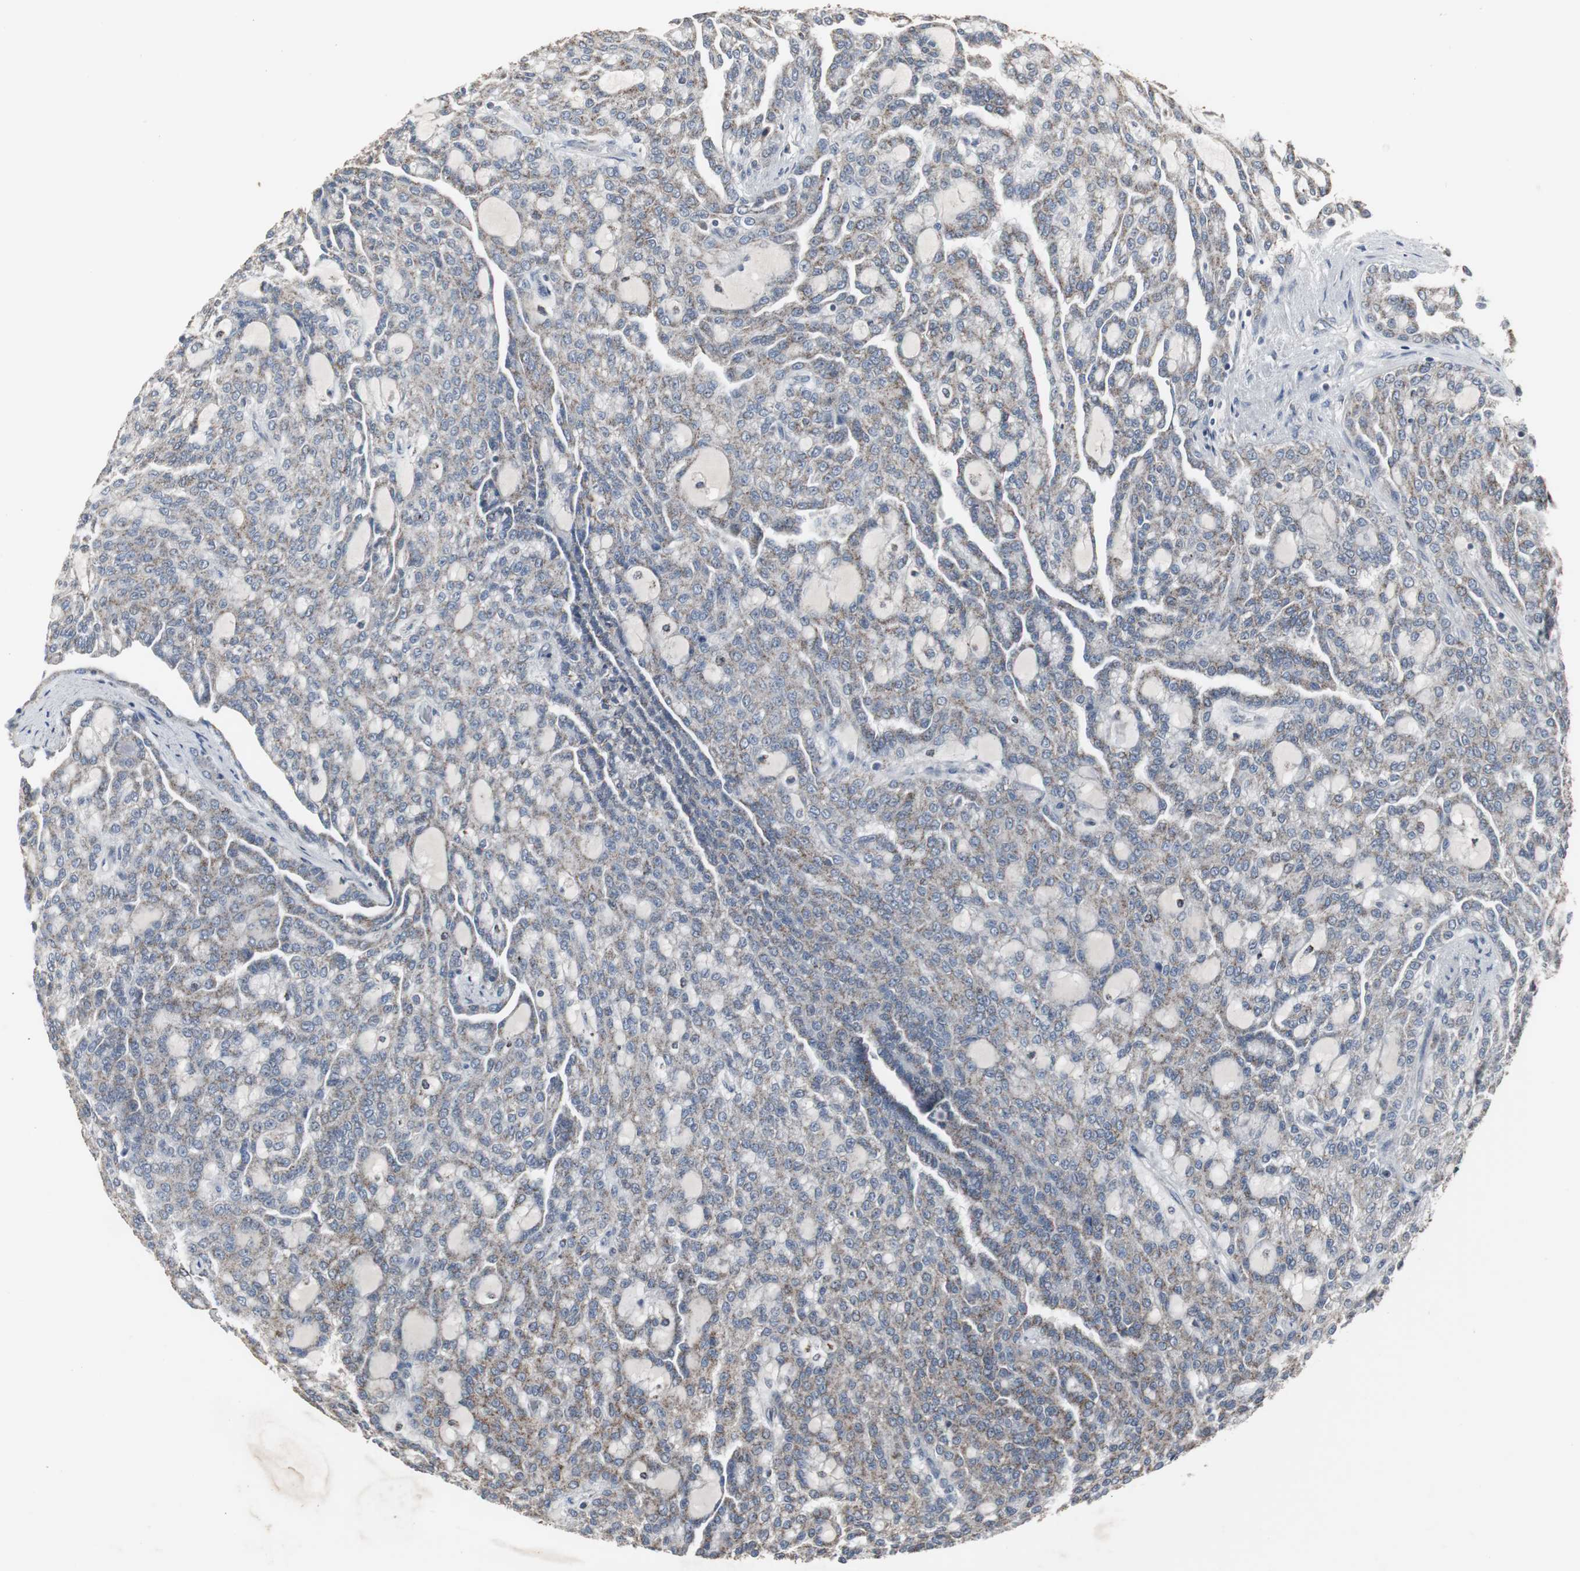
{"staining": {"intensity": "weak", "quantity": ">75%", "location": "cytoplasmic/membranous"}, "tissue": "renal cancer", "cell_type": "Tumor cells", "image_type": "cancer", "snomed": [{"axis": "morphology", "description": "Adenocarcinoma, NOS"}, {"axis": "topography", "description": "Kidney"}], "caption": "Human renal cancer (adenocarcinoma) stained with a brown dye demonstrates weak cytoplasmic/membranous positive positivity in about >75% of tumor cells.", "gene": "ACAA1", "patient": {"sex": "male", "age": 63}}